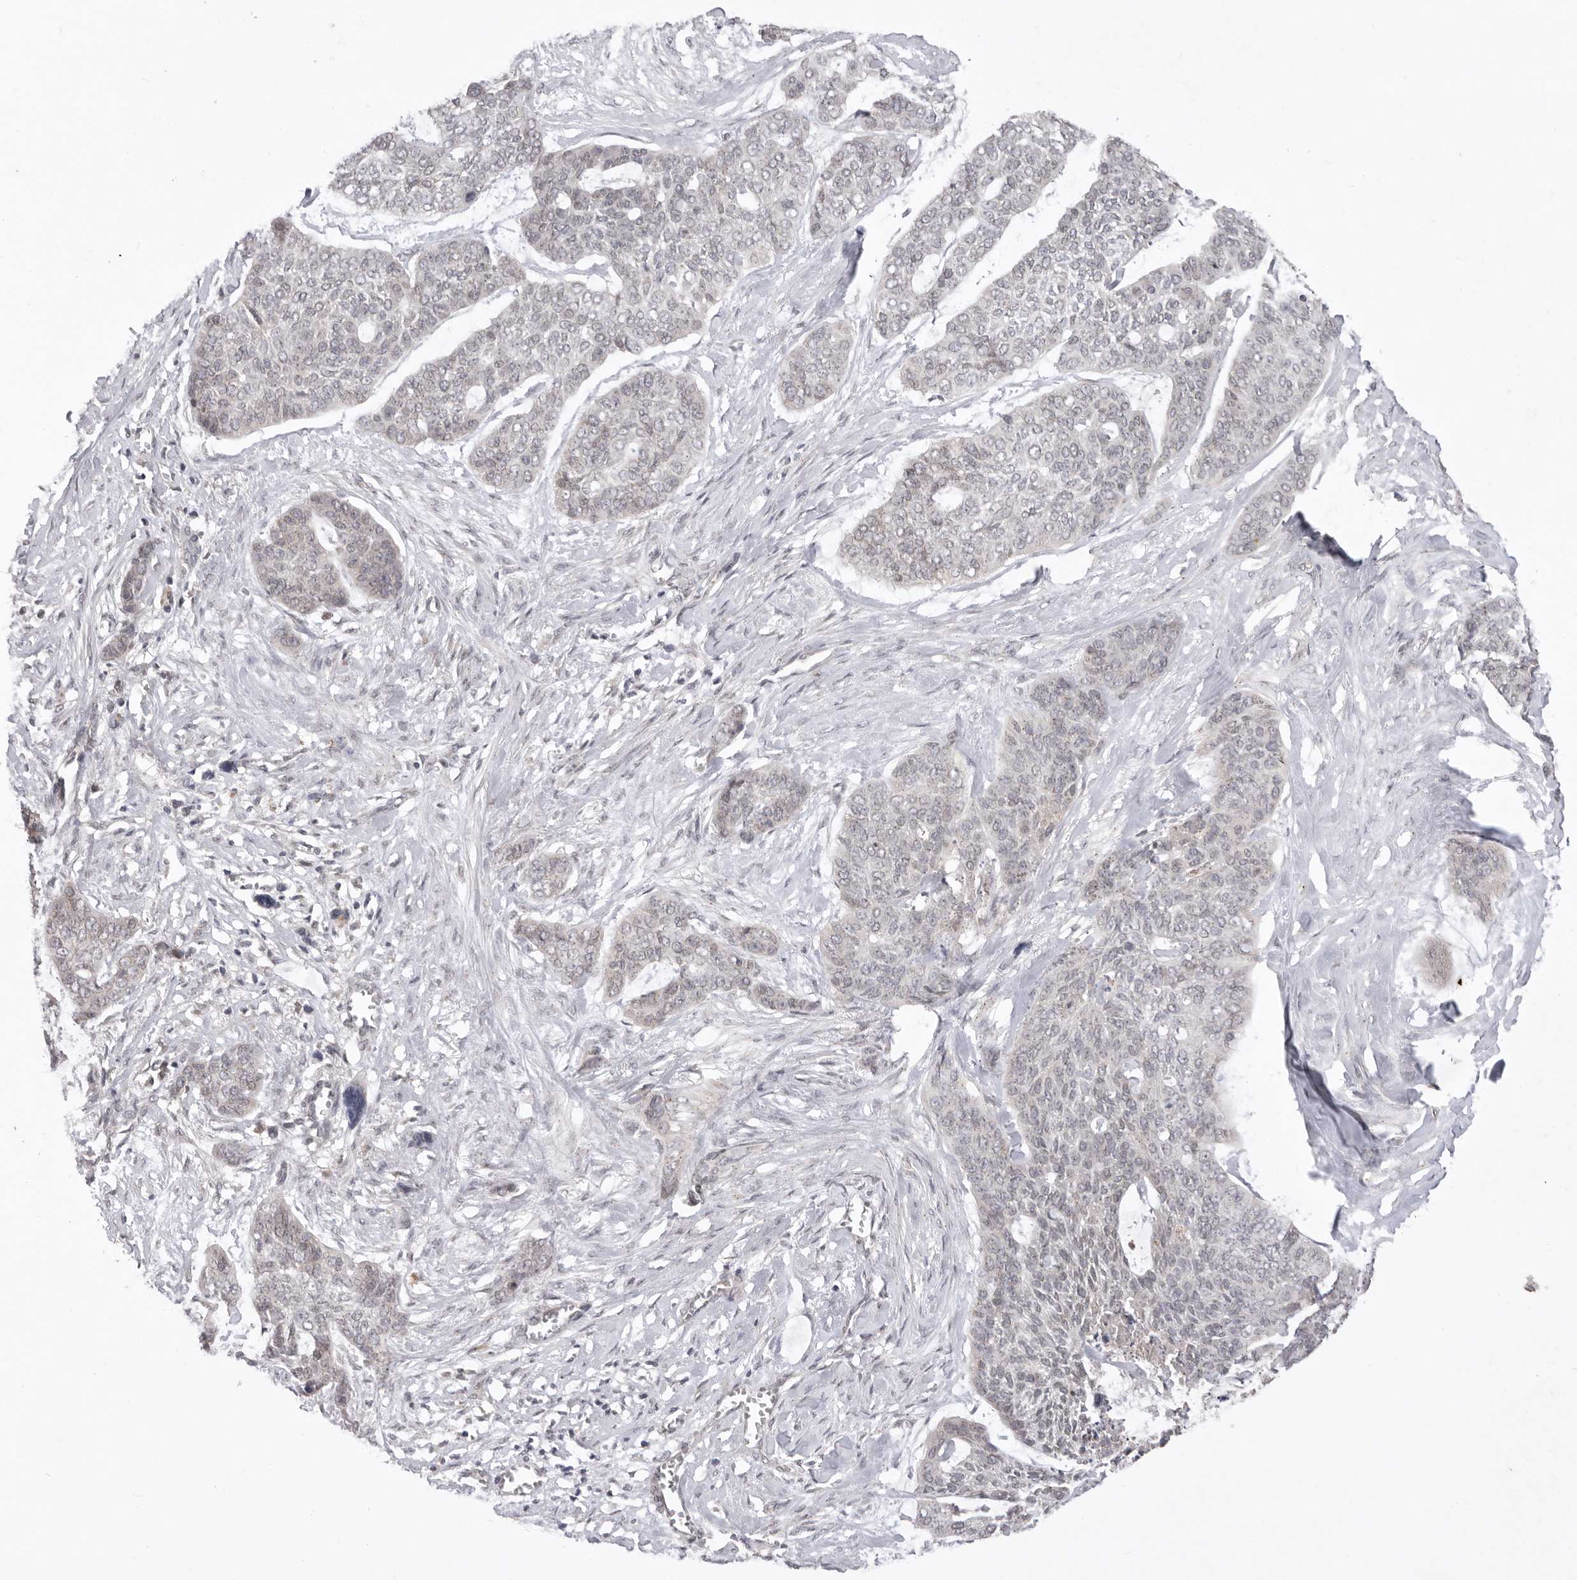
{"staining": {"intensity": "negative", "quantity": "none", "location": "none"}, "tissue": "skin cancer", "cell_type": "Tumor cells", "image_type": "cancer", "snomed": [{"axis": "morphology", "description": "Basal cell carcinoma"}, {"axis": "topography", "description": "Skin"}], "caption": "IHC micrograph of human basal cell carcinoma (skin) stained for a protein (brown), which demonstrates no positivity in tumor cells. (DAB (3,3'-diaminobenzidine) IHC with hematoxylin counter stain).", "gene": "TLR3", "patient": {"sex": "female", "age": 64}}